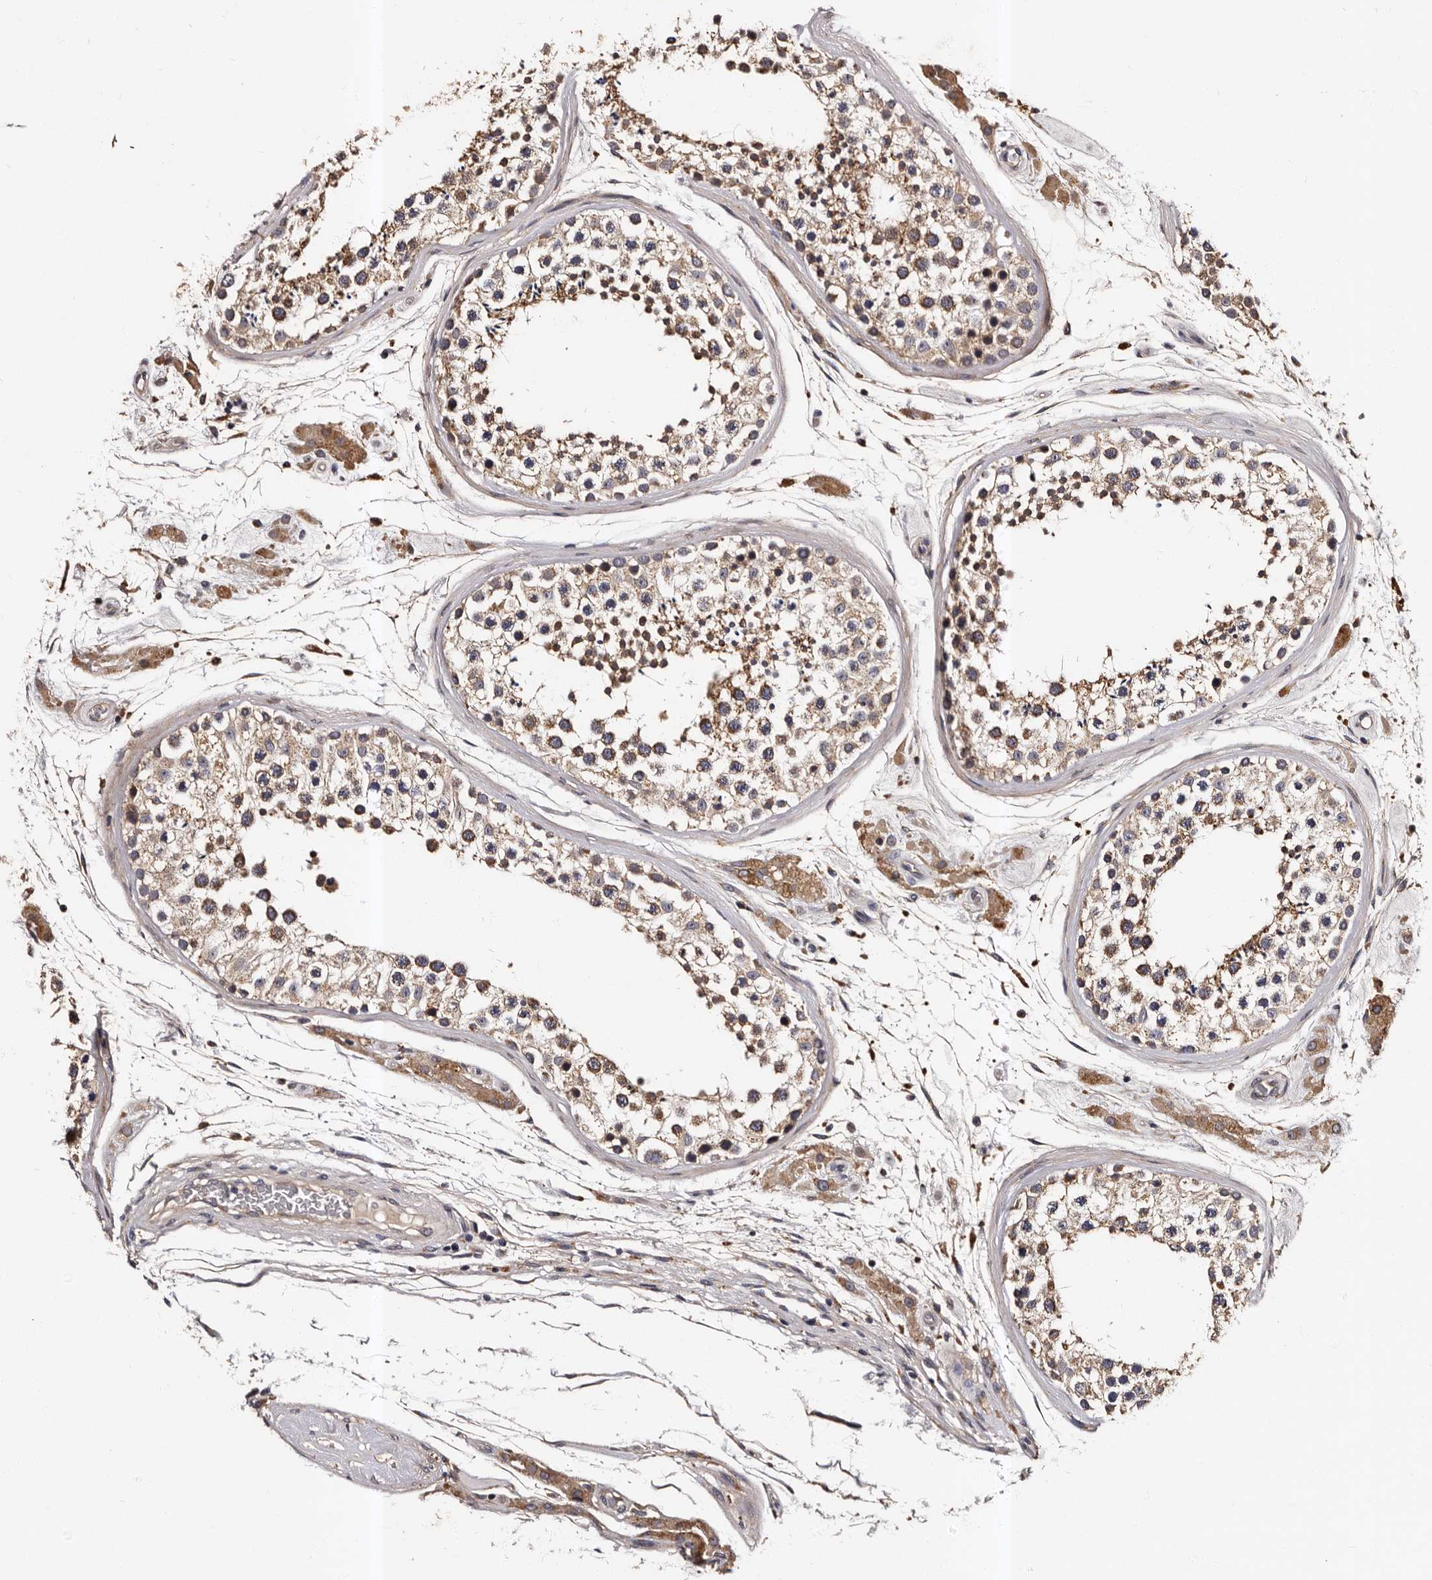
{"staining": {"intensity": "moderate", "quantity": ">75%", "location": "cytoplasmic/membranous"}, "tissue": "testis", "cell_type": "Cells in seminiferous ducts", "image_type": "normal", "snomed": [{"axis": "morphology", "description": "Normal tissue, NOS"}, {"axis": "topography", "description": "Testis"}], "caption": "IHC micrograph of benign testis: testis stained using IHC exhibits medium levels of moderate protein expression localized specifically in the cytoplasmic/membranous of cells in seminiferous ducts, appearing as a cytoplasmic/membranous brown color.", "gene": "ADCK5", "patient": {"sex": "male", "age": 46}}